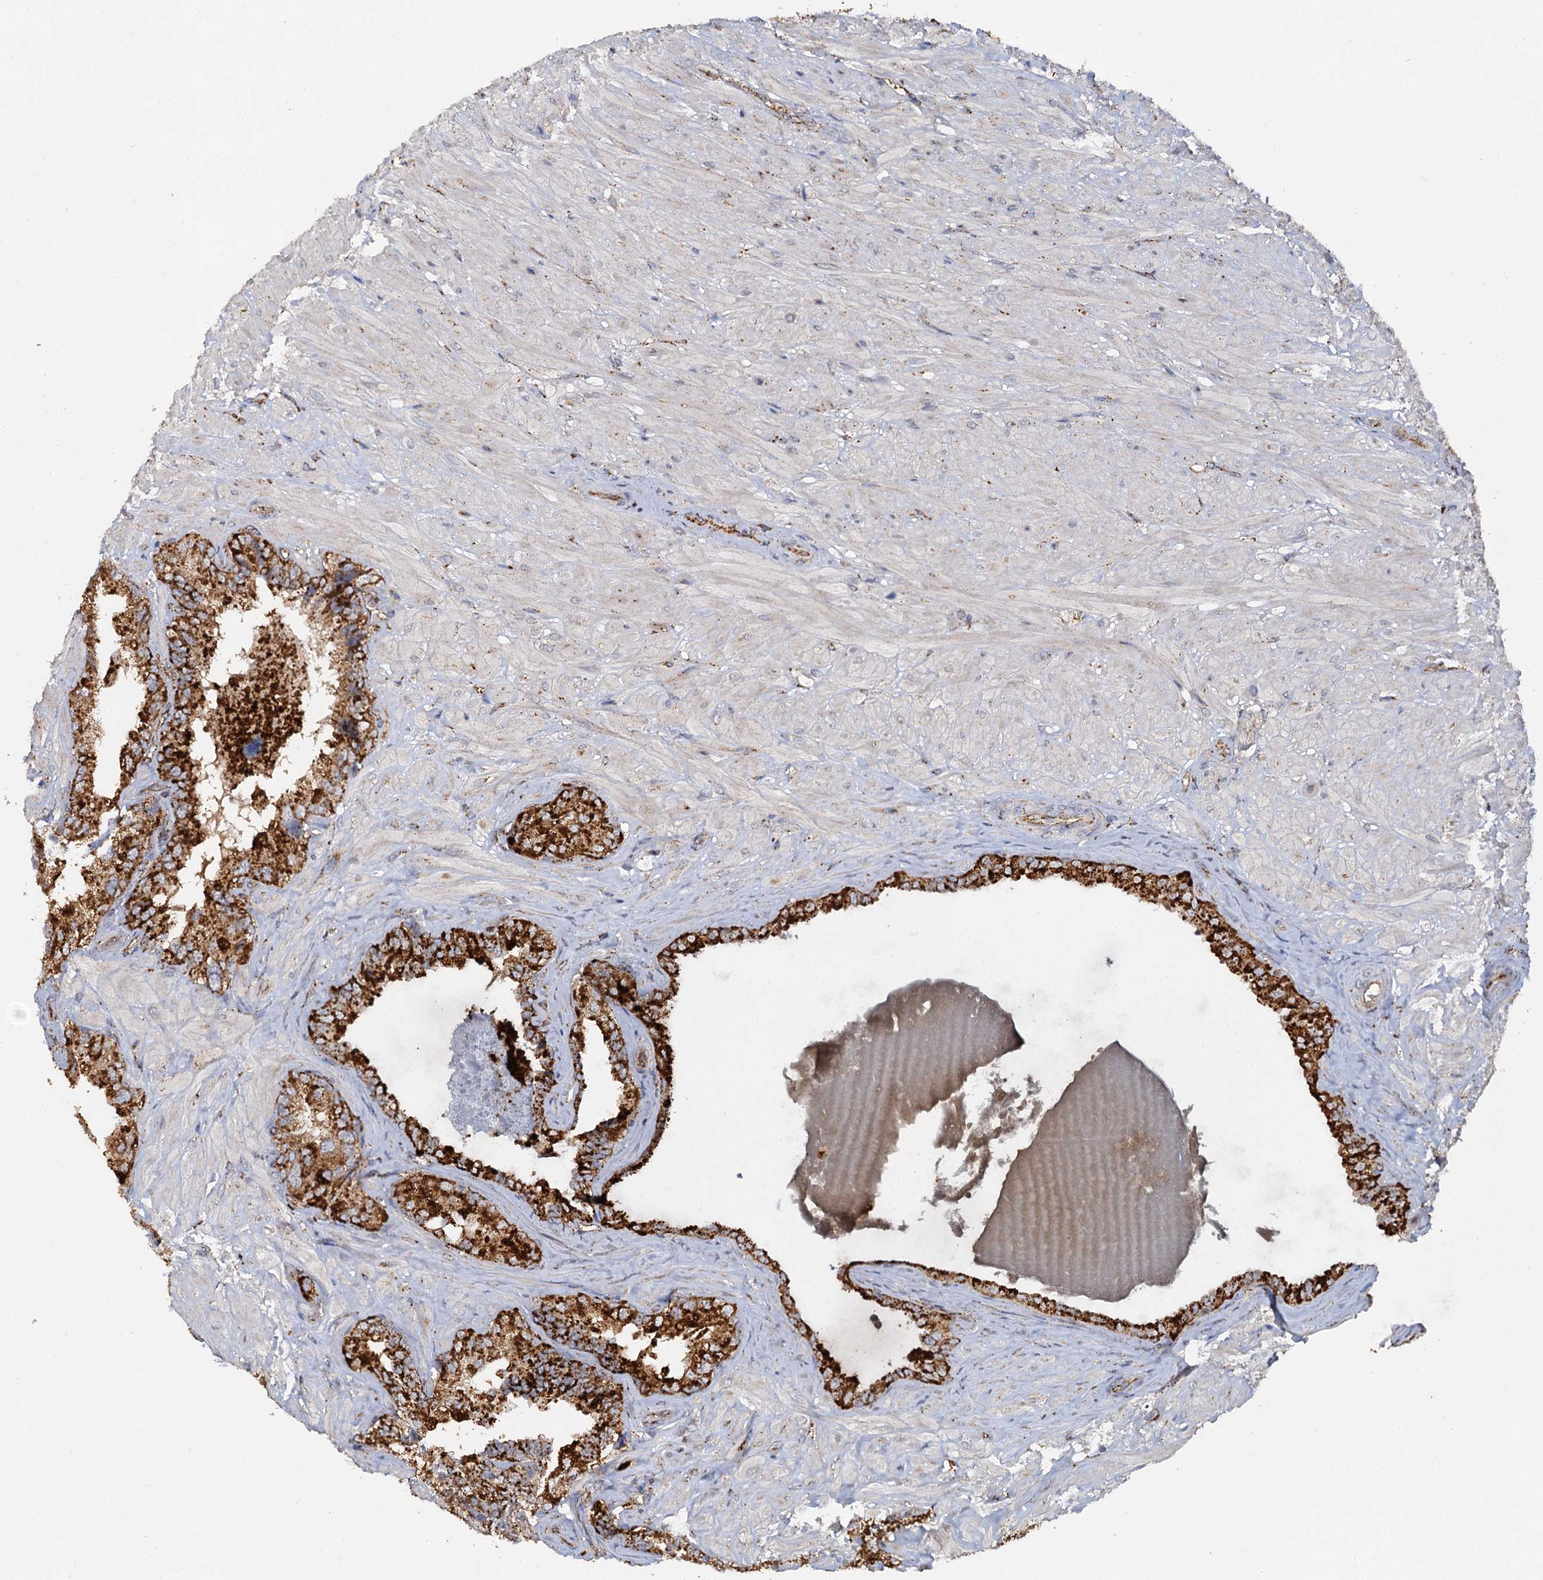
{"staining": {"intensity": "strong", "quantity": ">75%", "location": "cytoplasmic/membranous"}, "tissue": "seminal vesicle", "cell_type": "Glandular cells", "image_type": "normal", "snomed": [{"axis": "morphology", "description": "Normal tissue, NOS"}, {"axis": "topography", "description": "Seminal veicle"}, {"axis": "topography", "description": "Peripheral nerve tissue"}], "caption": "A high amount of strong cytoplasmic/membranous staining is identified in about >75% of glandular cells in unremarkable seminal vesicle. The protein of interest is stained brown, and the nuclei are stained in blue (DAB (3,3'-diaminobenzidine) IHC with brightfield microscopy, high magnification).", "gene": "GBA1", "patient": {"sex": "male", "age": 67}}